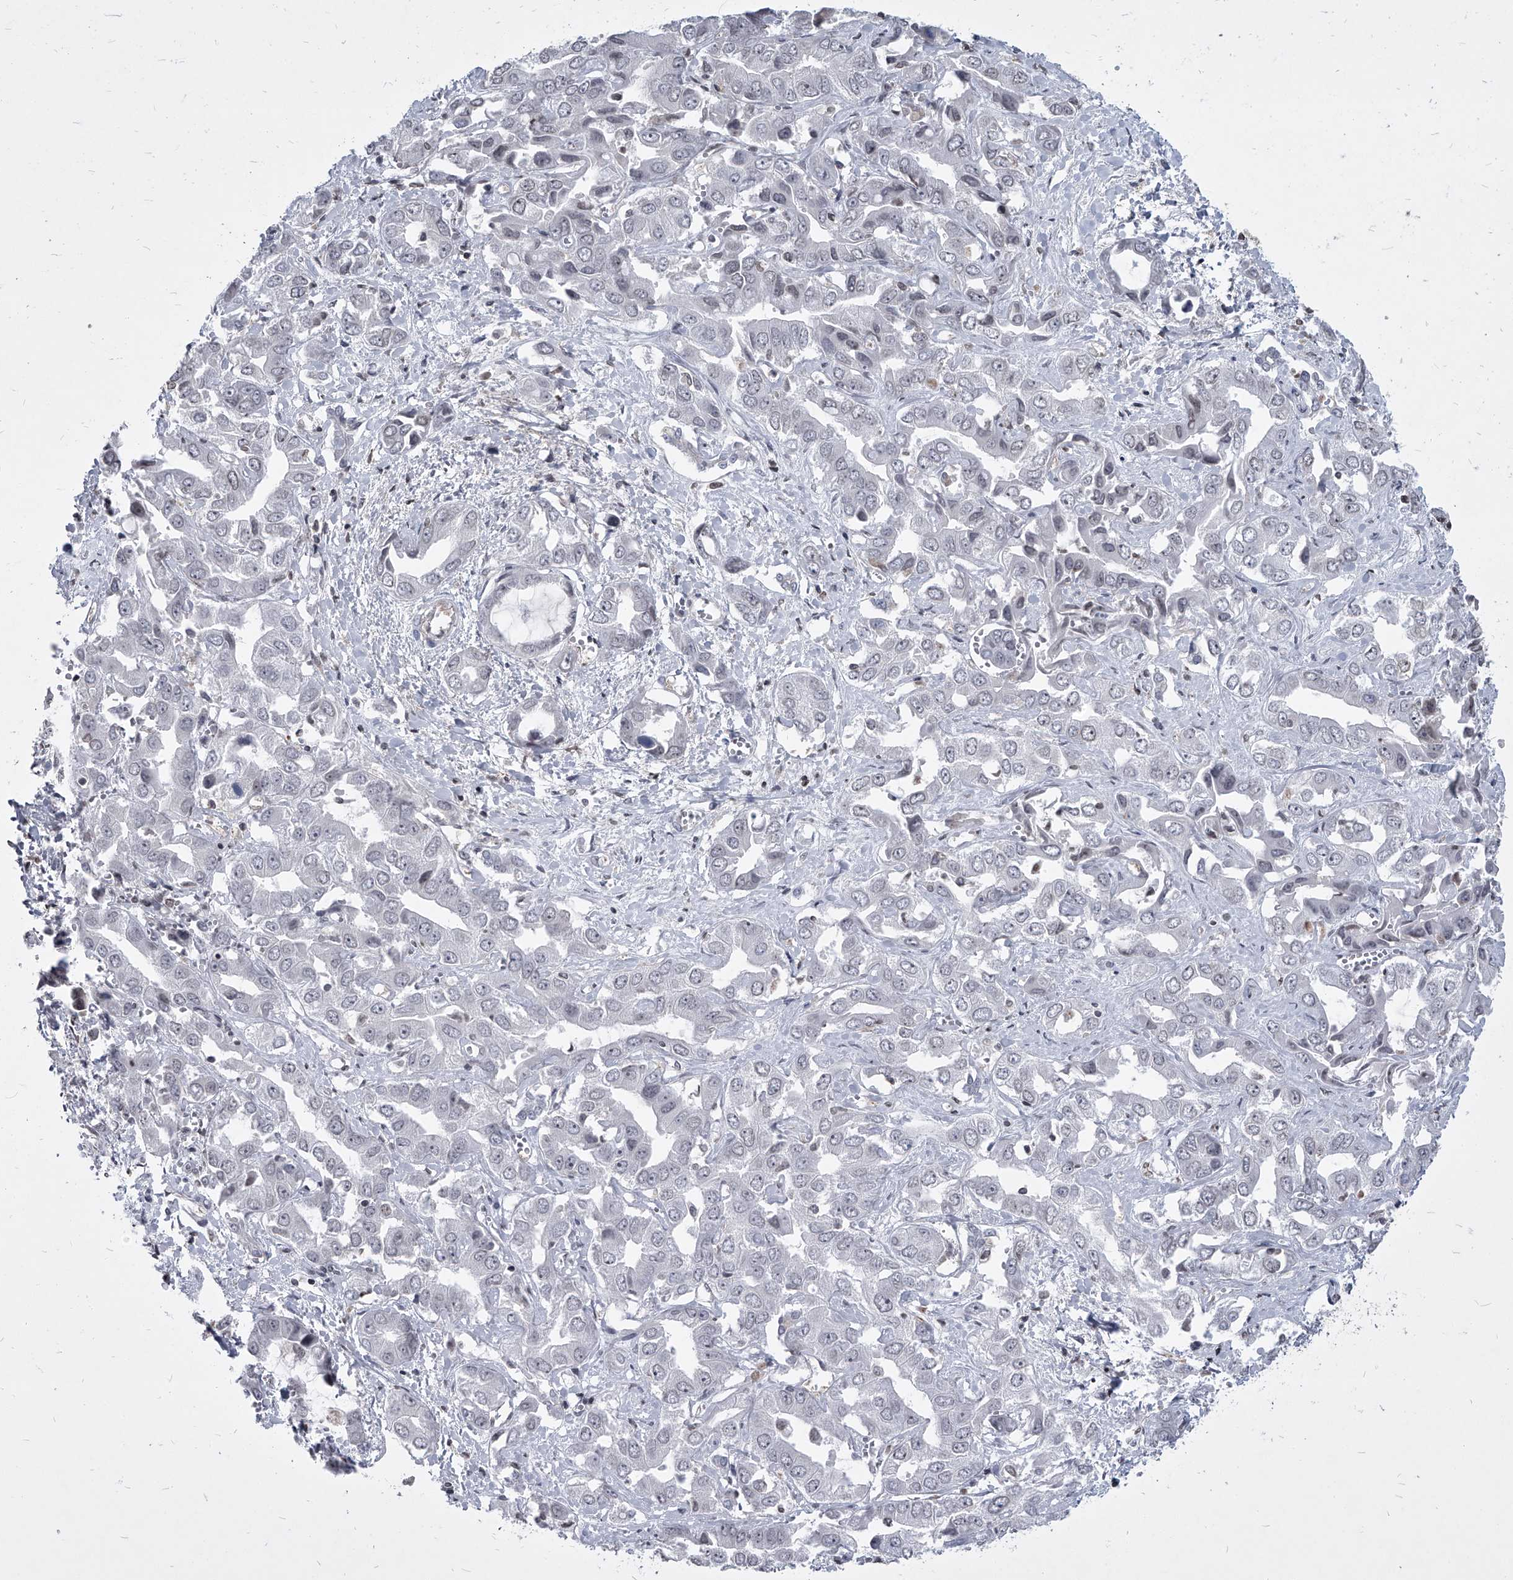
{"staining": {"intensity": "negative", "quantity": "none", "location": "none"}, "tissue": "liver cancer", "cell_type": "Tumor cells", "image_type": "cancer", "snomed": [{"axis": "morphology", "description": "Cholangiocarcinoma"}, {"axis": "topography", "description": "Liver"}], "caption": "Immunohistochemistry photomicrograph of neoplastic tissue: human cholangiocarcinoma (liver) stained with DAB shows no significant protein positivity in tumor cells.", "gene": "PPIL4", "patient": {"sex": "female", "age": 52}}